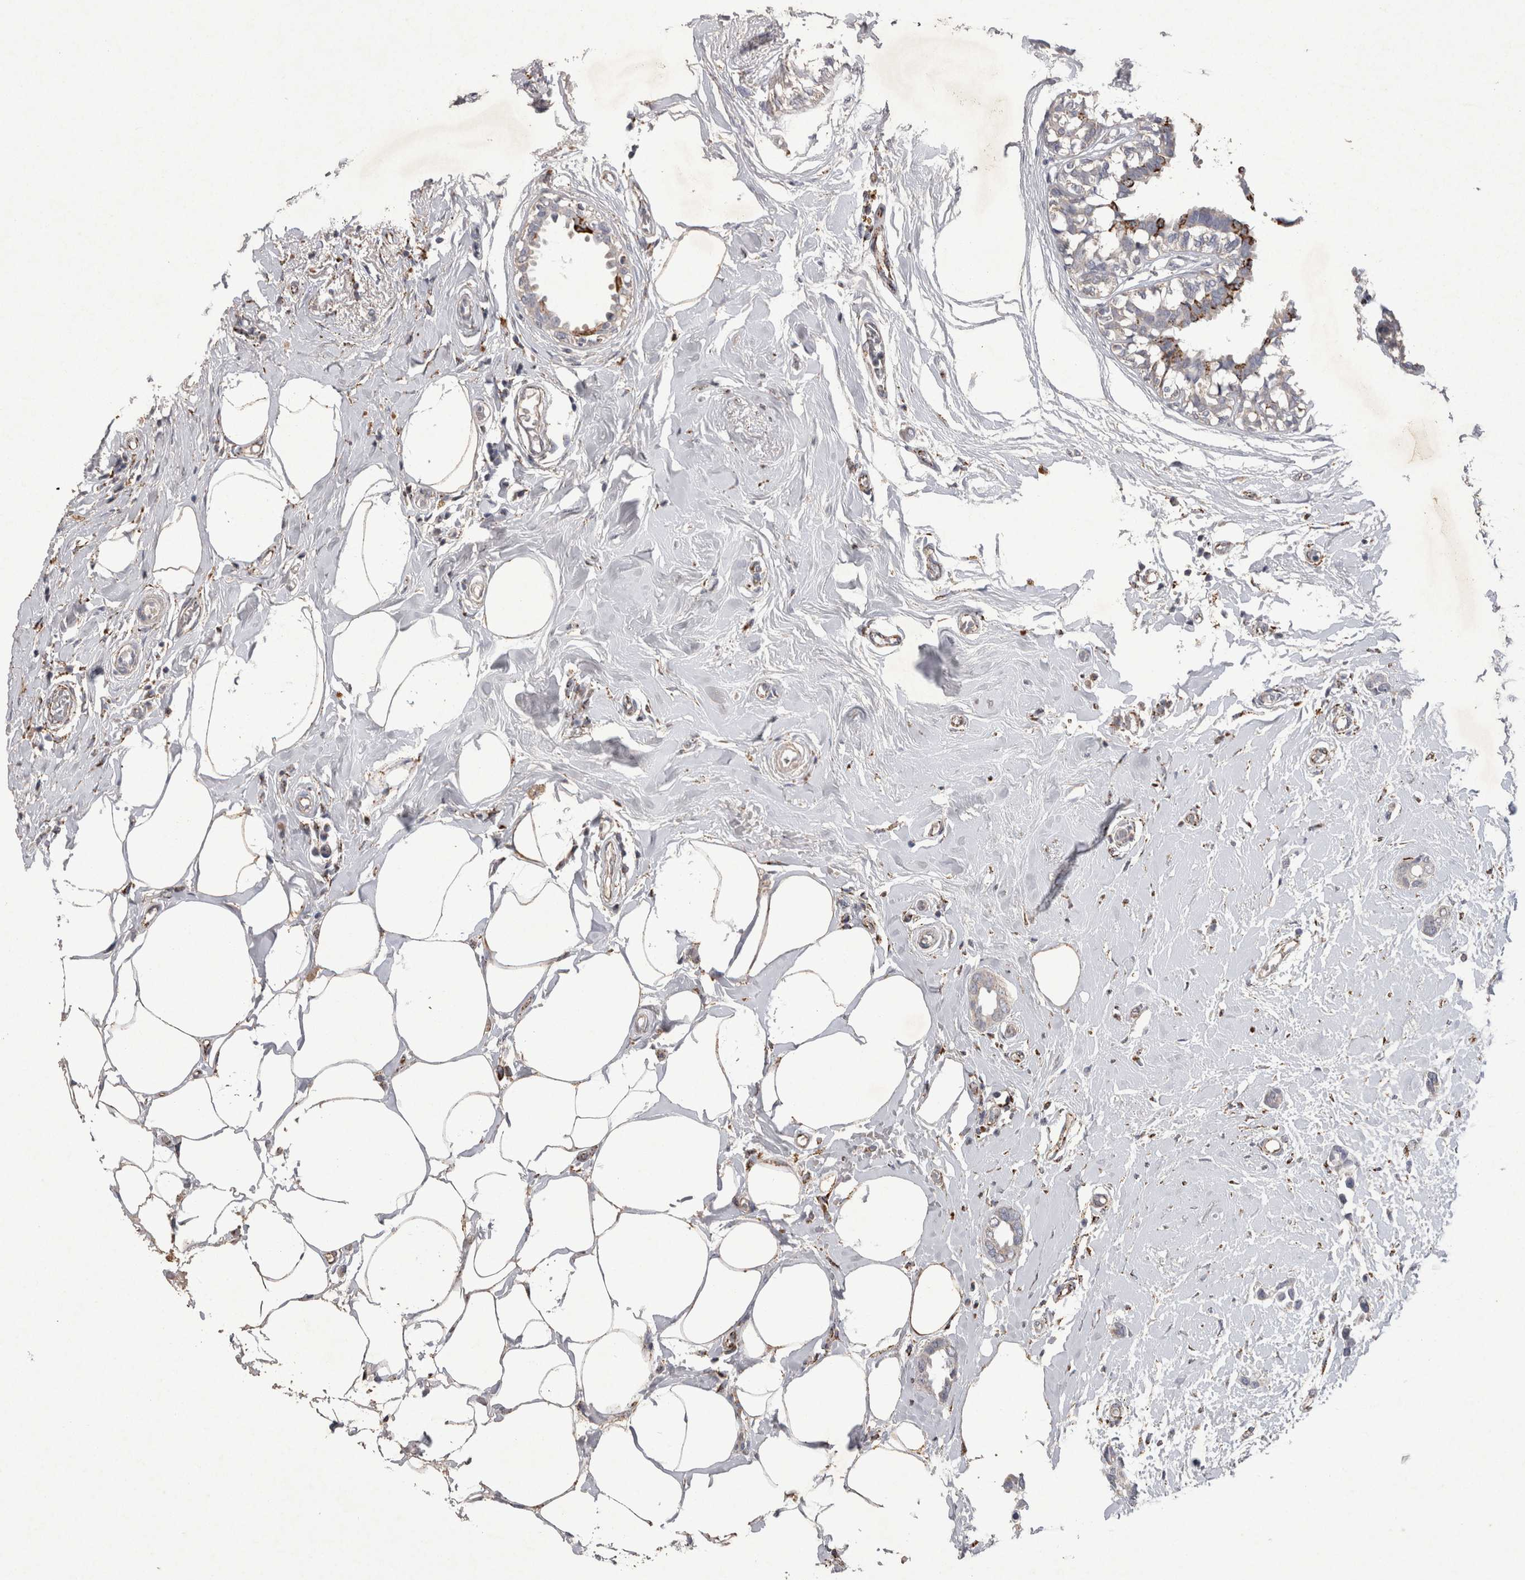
{"staining": {"intensity": "negative", "quantity": "none", "location": "none"}, "tissue": "breast cancer", "cell_type": "Tumor cells", "image_type": "cancer", "snomed": [{"axis": "morphology", "description": "Duct carcinoma"}, {"axis": "topography", "description": "Breast"}], "caption": "Immunohistochemistry photomicrograph of human intraductal carcinoma (breast) stained for a protein (brown), which displays no positivity in tumor cells.", "gene": "DKK3", "patient": {"sex": "female", "age": 55}}